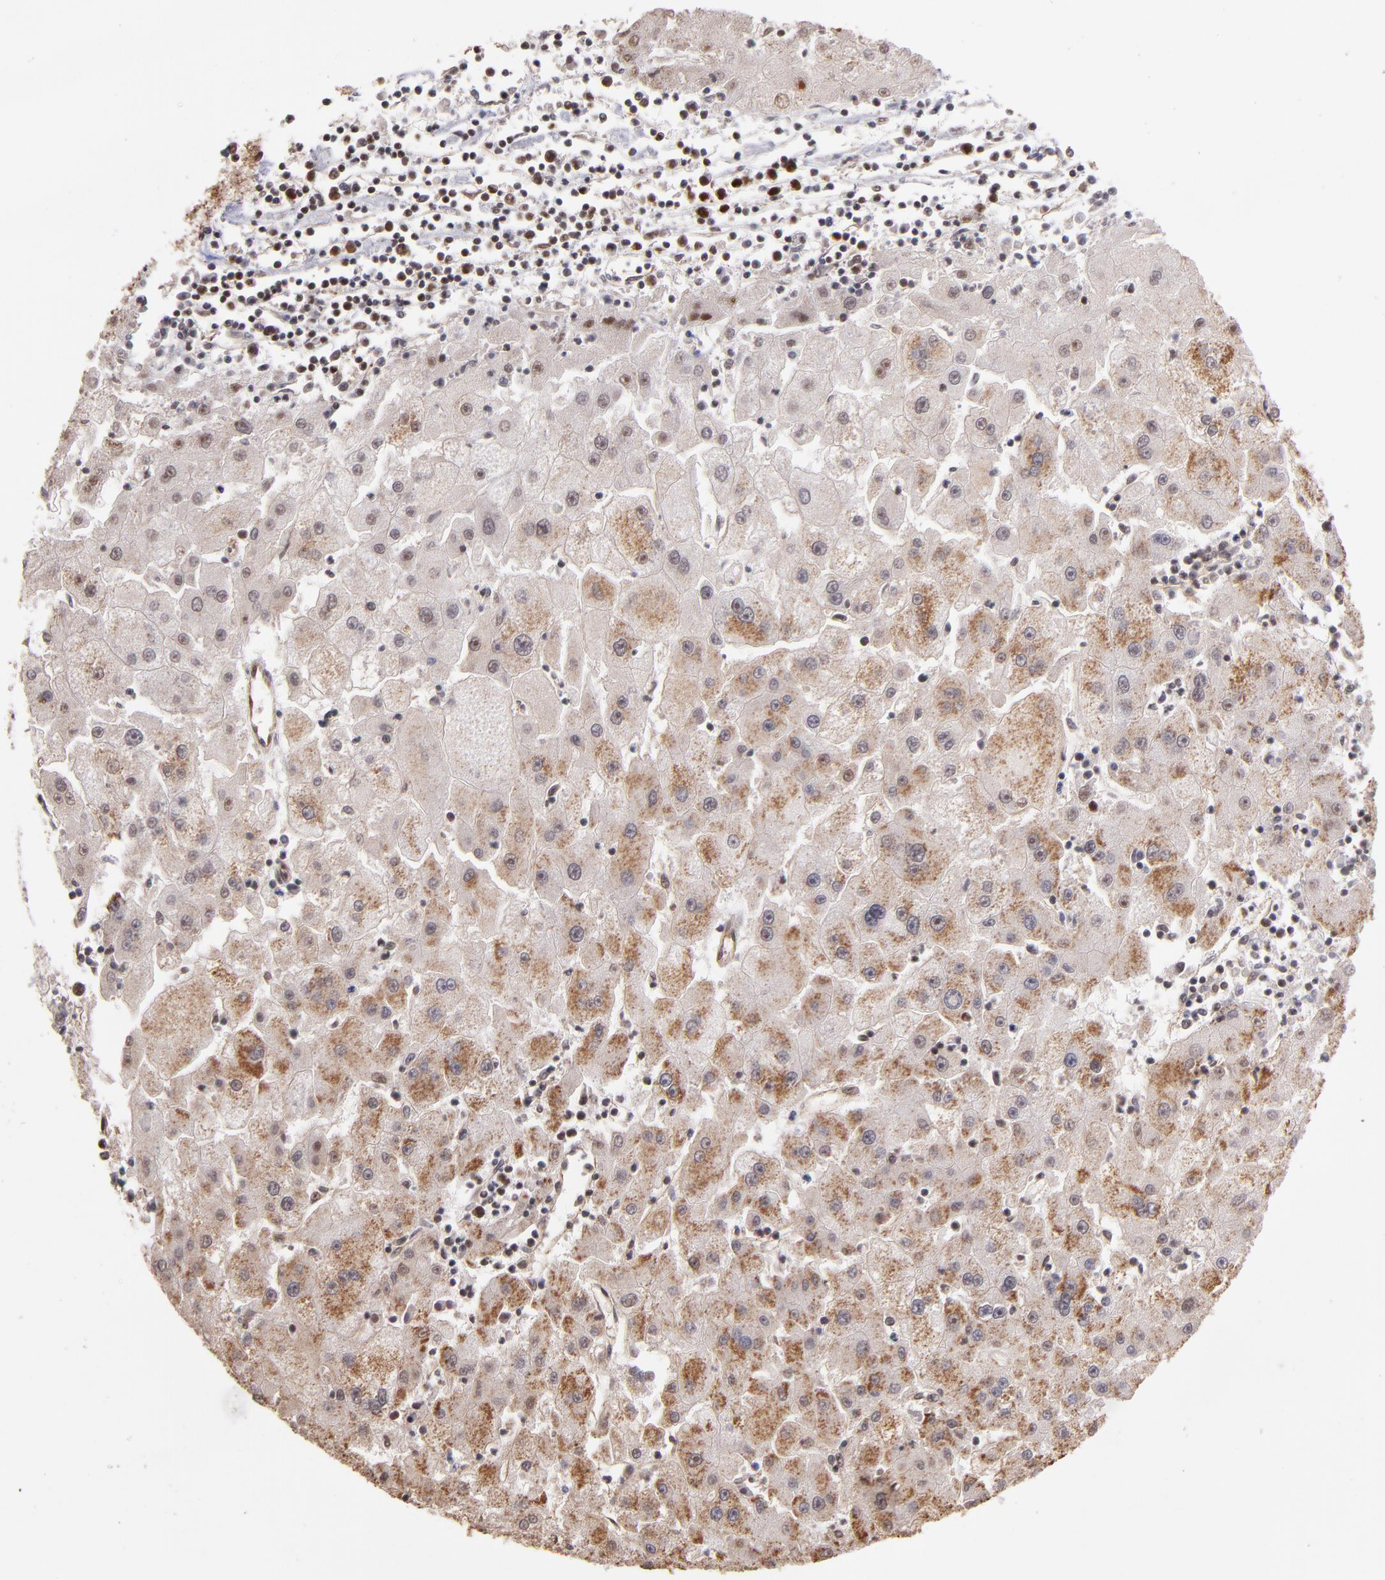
{"staining": {"intensity": "weak", "quantity": "<25%", "location": "cytoplasmic/membranous"}, "tissue": "liver cancer", "cell_type": "Tumor cells", "image_type": "cancer", "snomed": [{"axis": "morphology", "description": "Carcinoma, Hepatocellular, NOS"}, {"axis": "topography", "description": "Liver"}], "caption": "Photomicrograph shows no significant protein positivity in tumor cells of liver cancer.", "gene": "TERF2", "patient": {"sex": "male", "age": 72}}